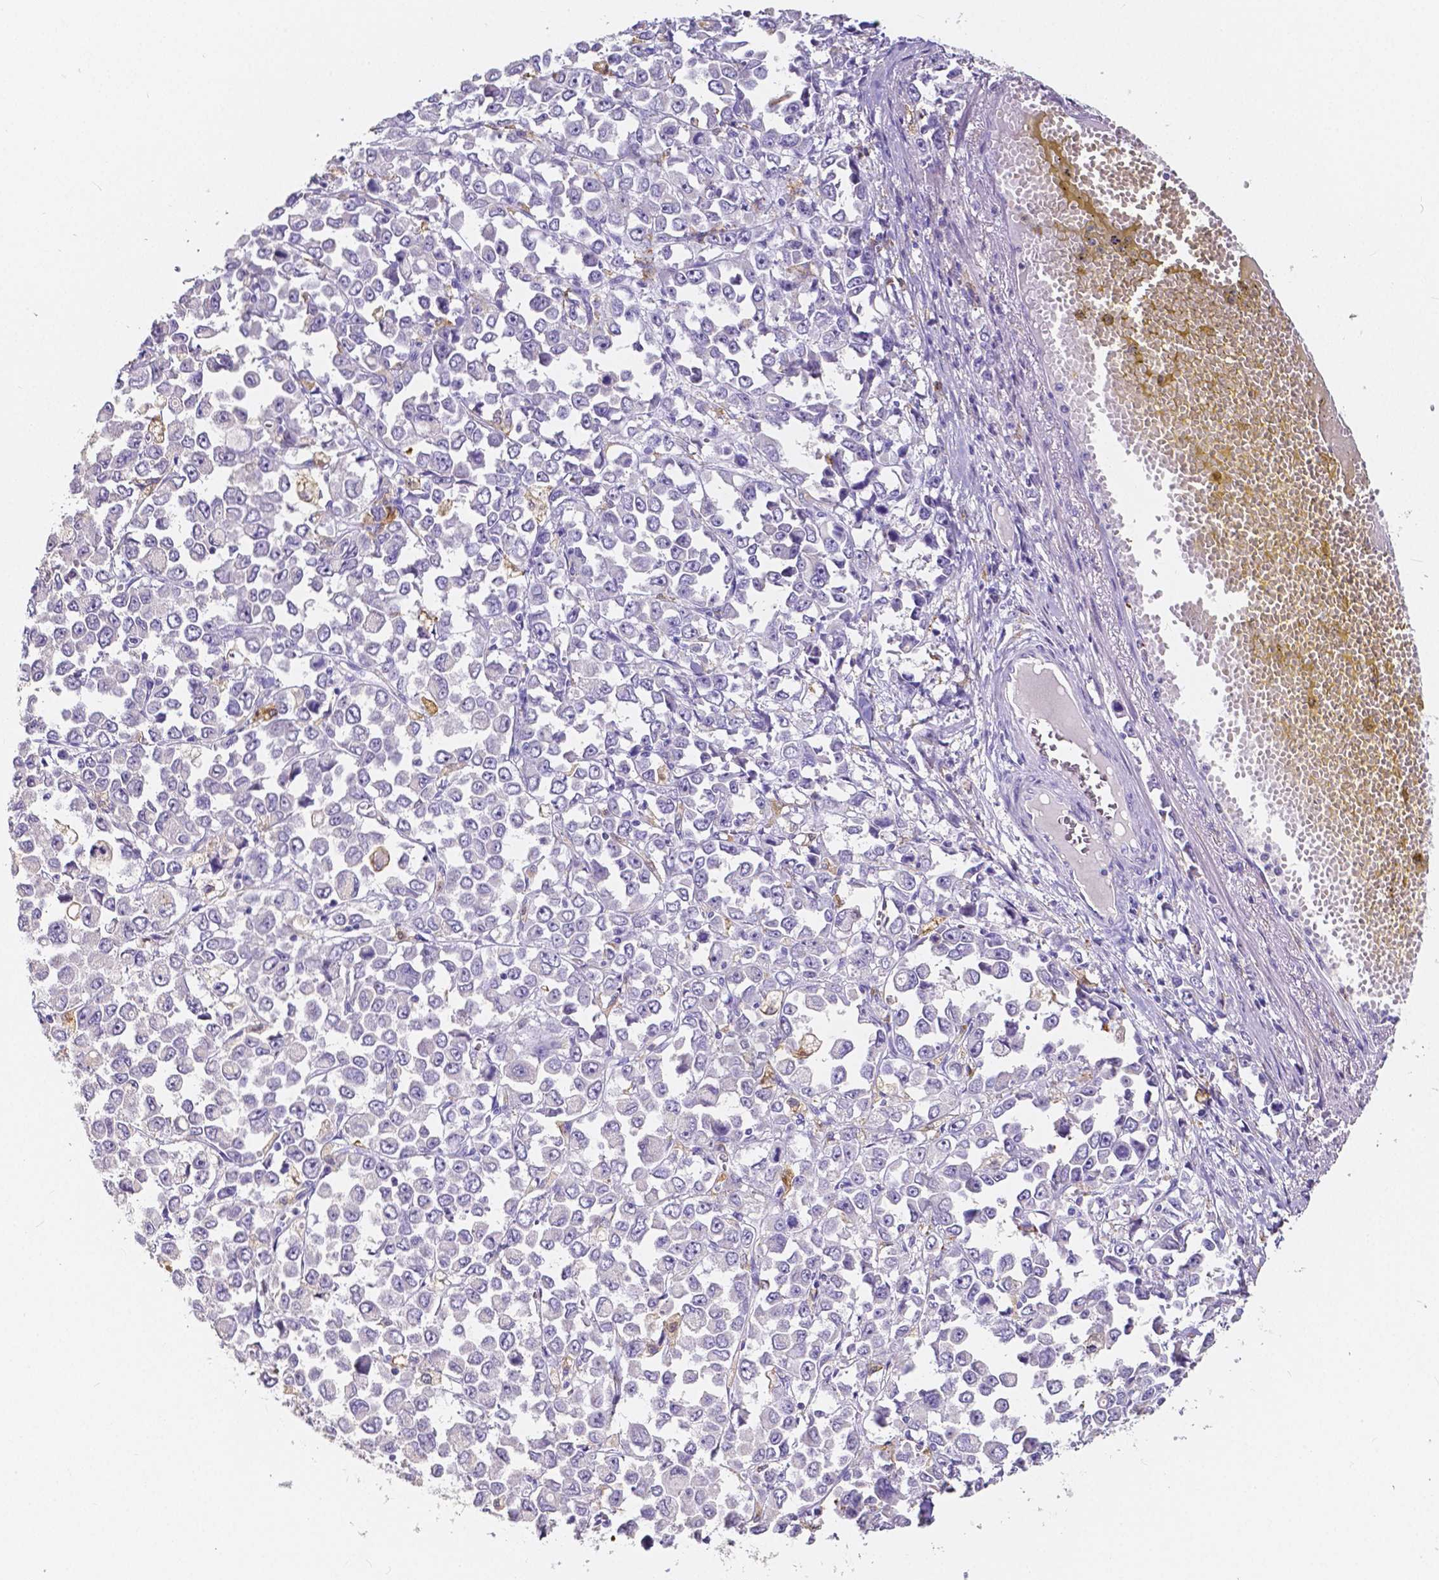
{"staining": {"intensity": "negative", "quantity": "none", "location": "none"}, "tissue": "stomach cancer", "cell_type": "Tumor cells", "image_type": "cancer", "snomed": [{"axis": "morphology", "description": "Adenocarcinoma, NOS"}, {"axis": "topography", "description": "Stomach, upper"}], "caption": "There is no significant staining in tumor cells of stomach cancer. The staining is performed using DAB (3,3'-diaminobenzidine) brown chromogen with nuclei counter-stained in using hematoxylin.", "gene": "ACP5", "patient": {"sex": "male", "age": 70}}